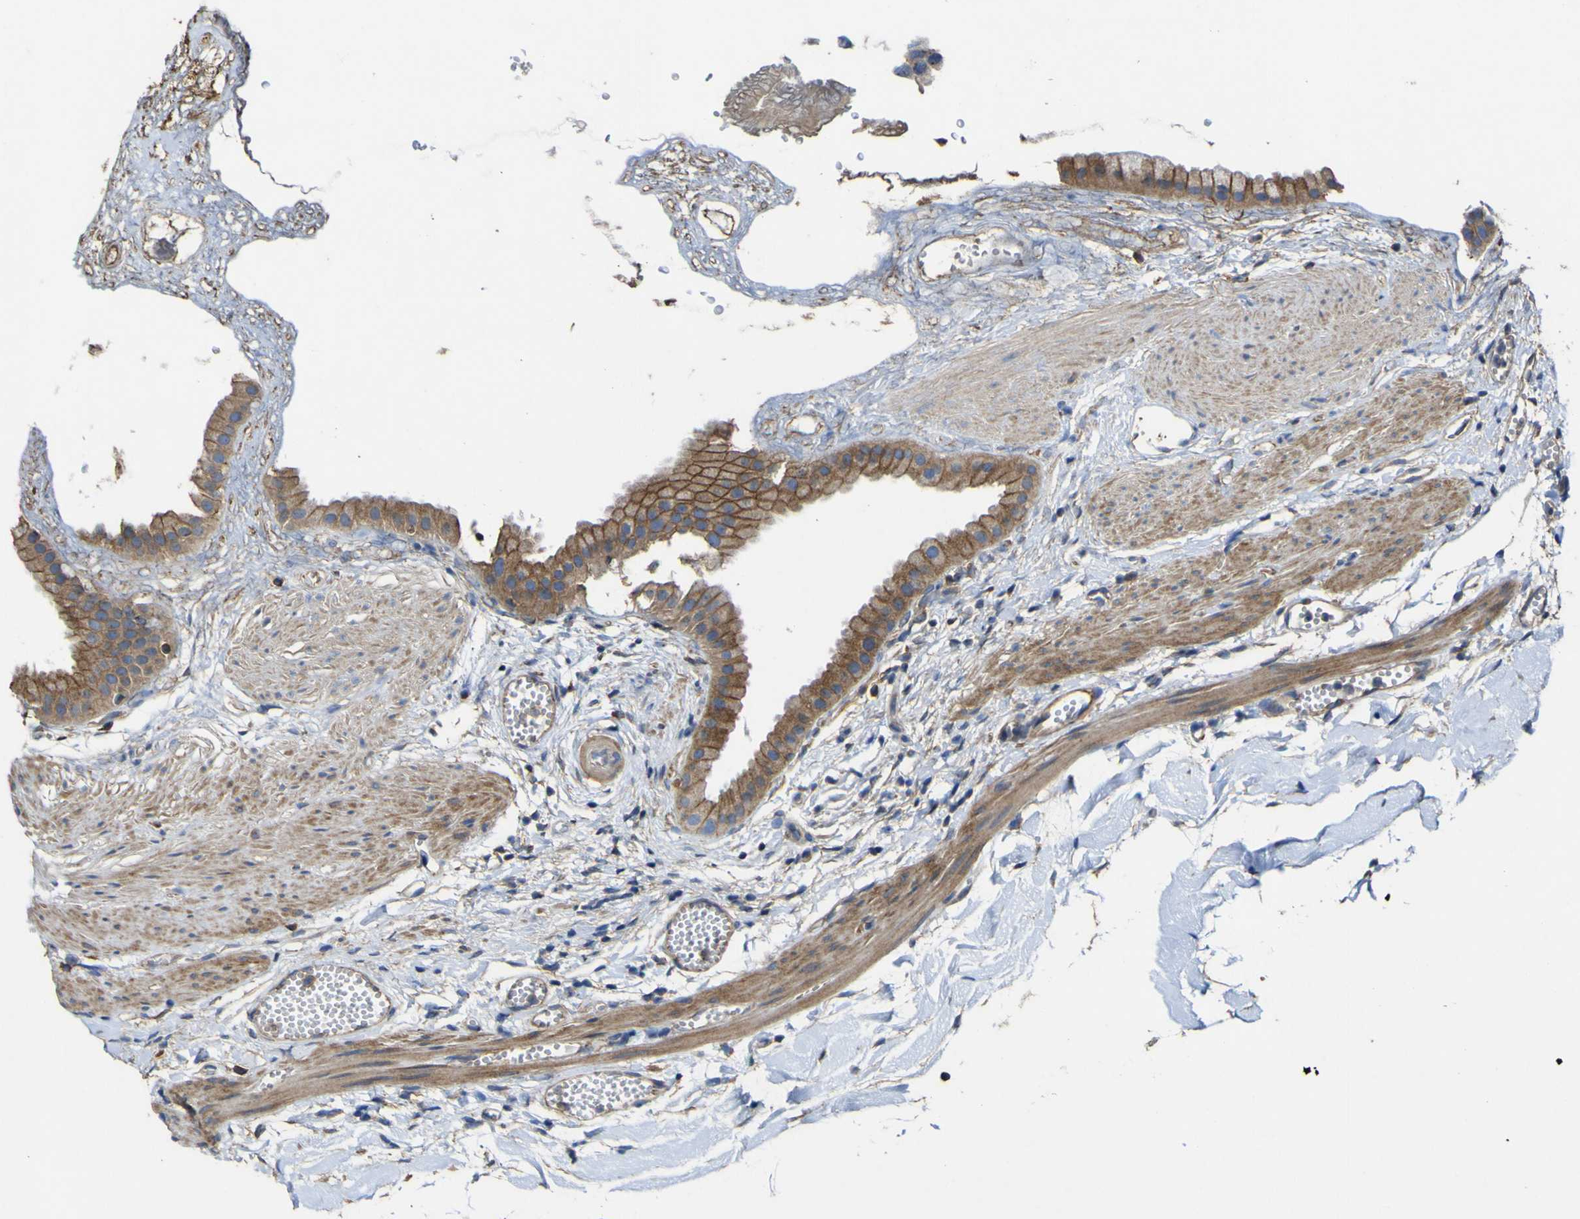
{"staining": {"intensity": "moderate", "quantity": ">75%", "location": "cytoplasmic/membranous"}, "tissue": "gallbladder", "cell_type": "Glandular cells", "image_type": "normal", "snomed": [{"axis": "morphology", "description": "Normal tissue, NOS"}, {"axis": "topography", "description": "Gallbladder"}], "caption": "IHC of unremarkable gallbladder displays medium levels of moderate cytoplasmic/membranous staining in approximately >75% of glandular cells.", "gene": "TNFSF15", "patient": {"sex": "female", "age": 64}}